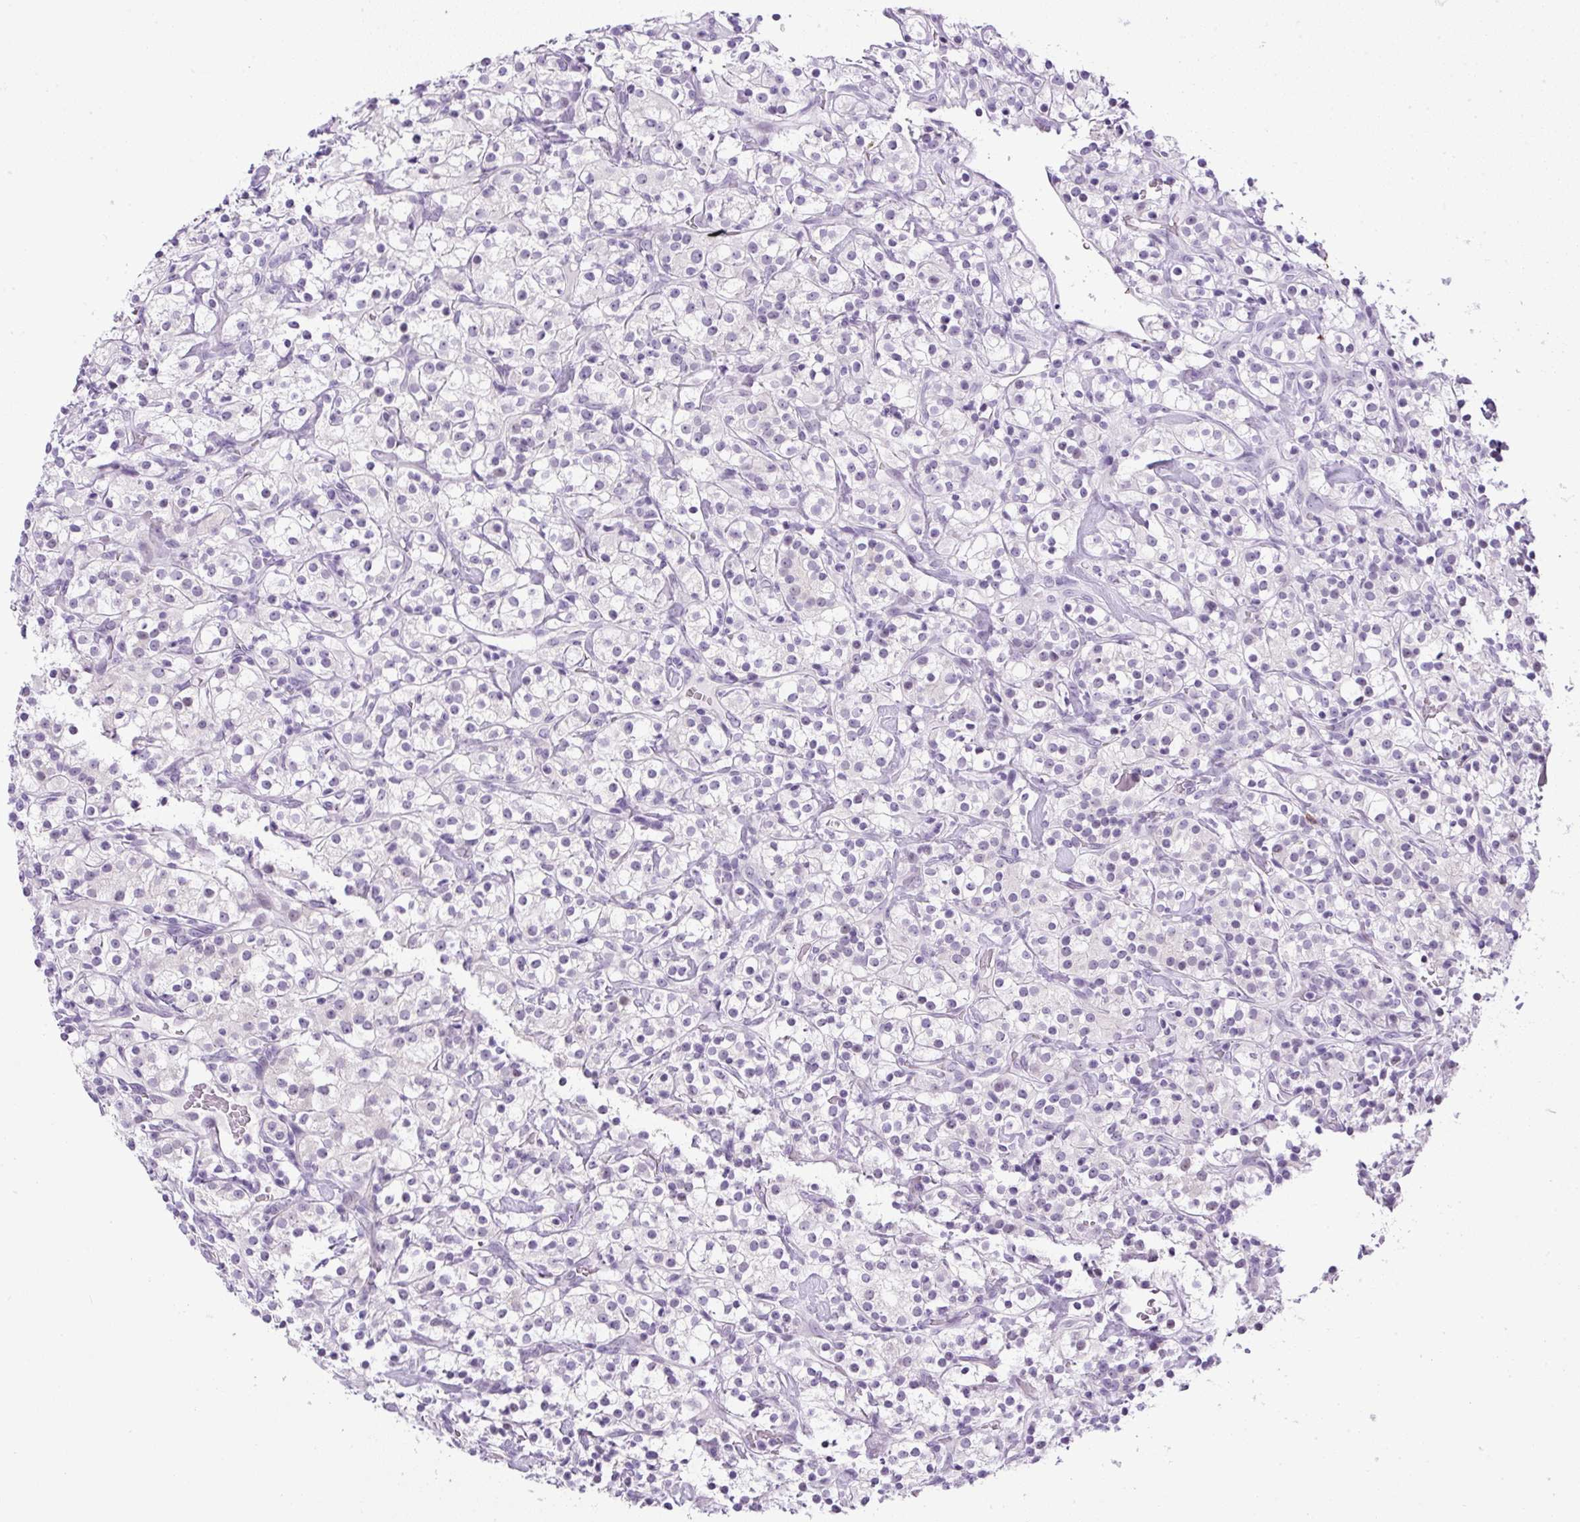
{"staining": {"intensity": "negative", "quantity": "none", "location": "none"}, "tissue": "renal cancer", "cell_type": "Tumor cells", "image_type": "cancer", "snomed": [{"axis": "morphology", "description": "Adenocarcinoma, NOS"}, {"axis": "topography", "description": "Kidney"}], "caption": "Human renal cancer stained for a protein using IHC shows no positivity in tumor cells.", "gene": "RHBDD2", "patient": {"sex": "male", "age": 77}}